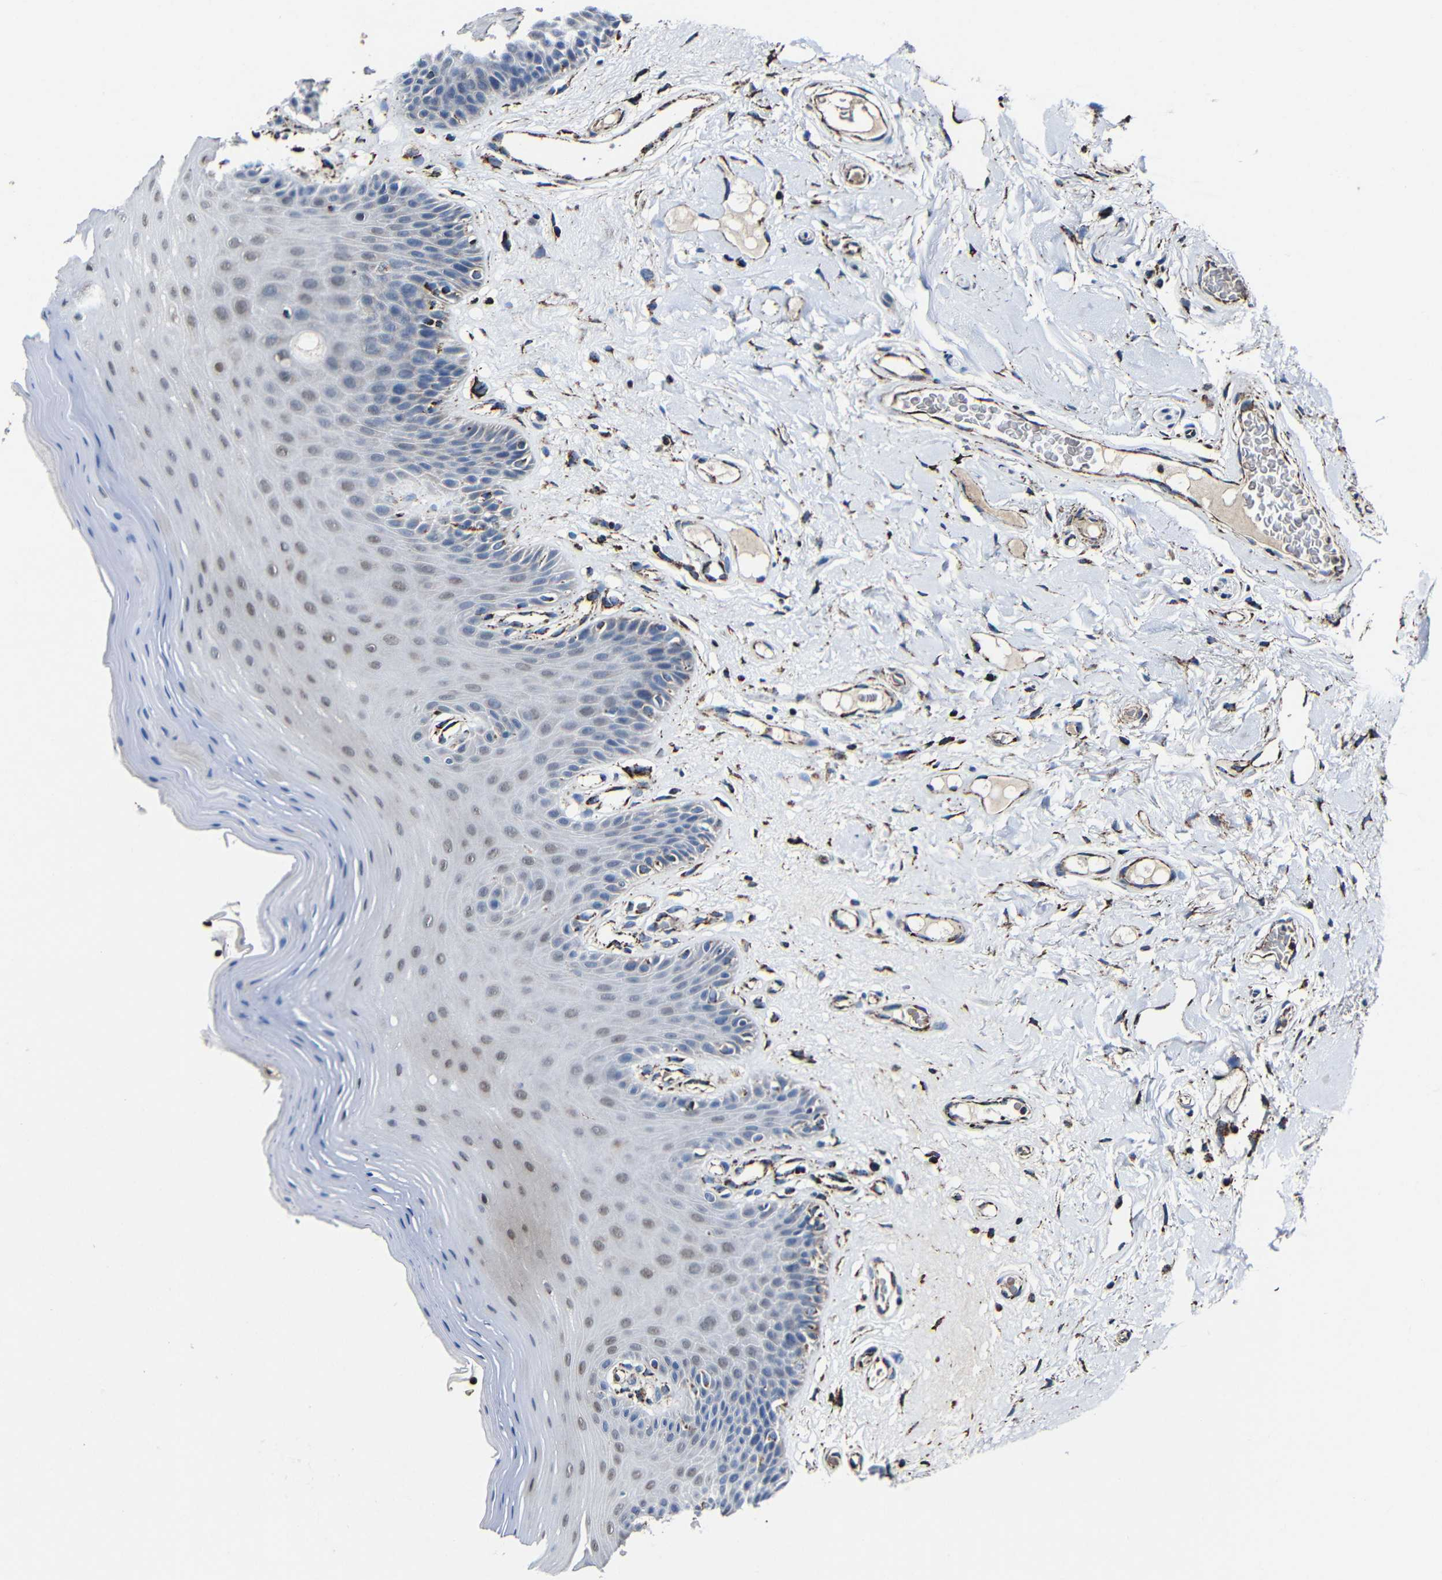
{"staining": {"intensity": "moderate", "quantity": "<25%", "location": "nuclear"}, "tissue": "oral mucosa", "cell_type": "Squamous epithelial cells", "image_type": "normal", "snomed": [{"axis": "morphology", "description": "Normal tissue, NOS"}, {"axis": "morphology", "description": "Squamous cell carcinoma, NOS"}, {"axis": "topography", "description": "Skeletal muscle"}, {"axis": "topography", "description": "Adipose tissue"}, {"axis": "topography", "description": "Vascular tissue"}, {"axis": "topography", "description": "Oral tissue"}, {"axis": "topography", "description": "Peripheral nerve tissue"}, {"axis": "topography", "description": "Head-Neck"}], "caption": "DAB immunohistochemical staining of benign oral mucosa reveals moderate nuclear protein positivity in approximately <25% of squamous epithelial cells.", "gene": "CA5B", "patient": {"sex": "male", "age": 71}}